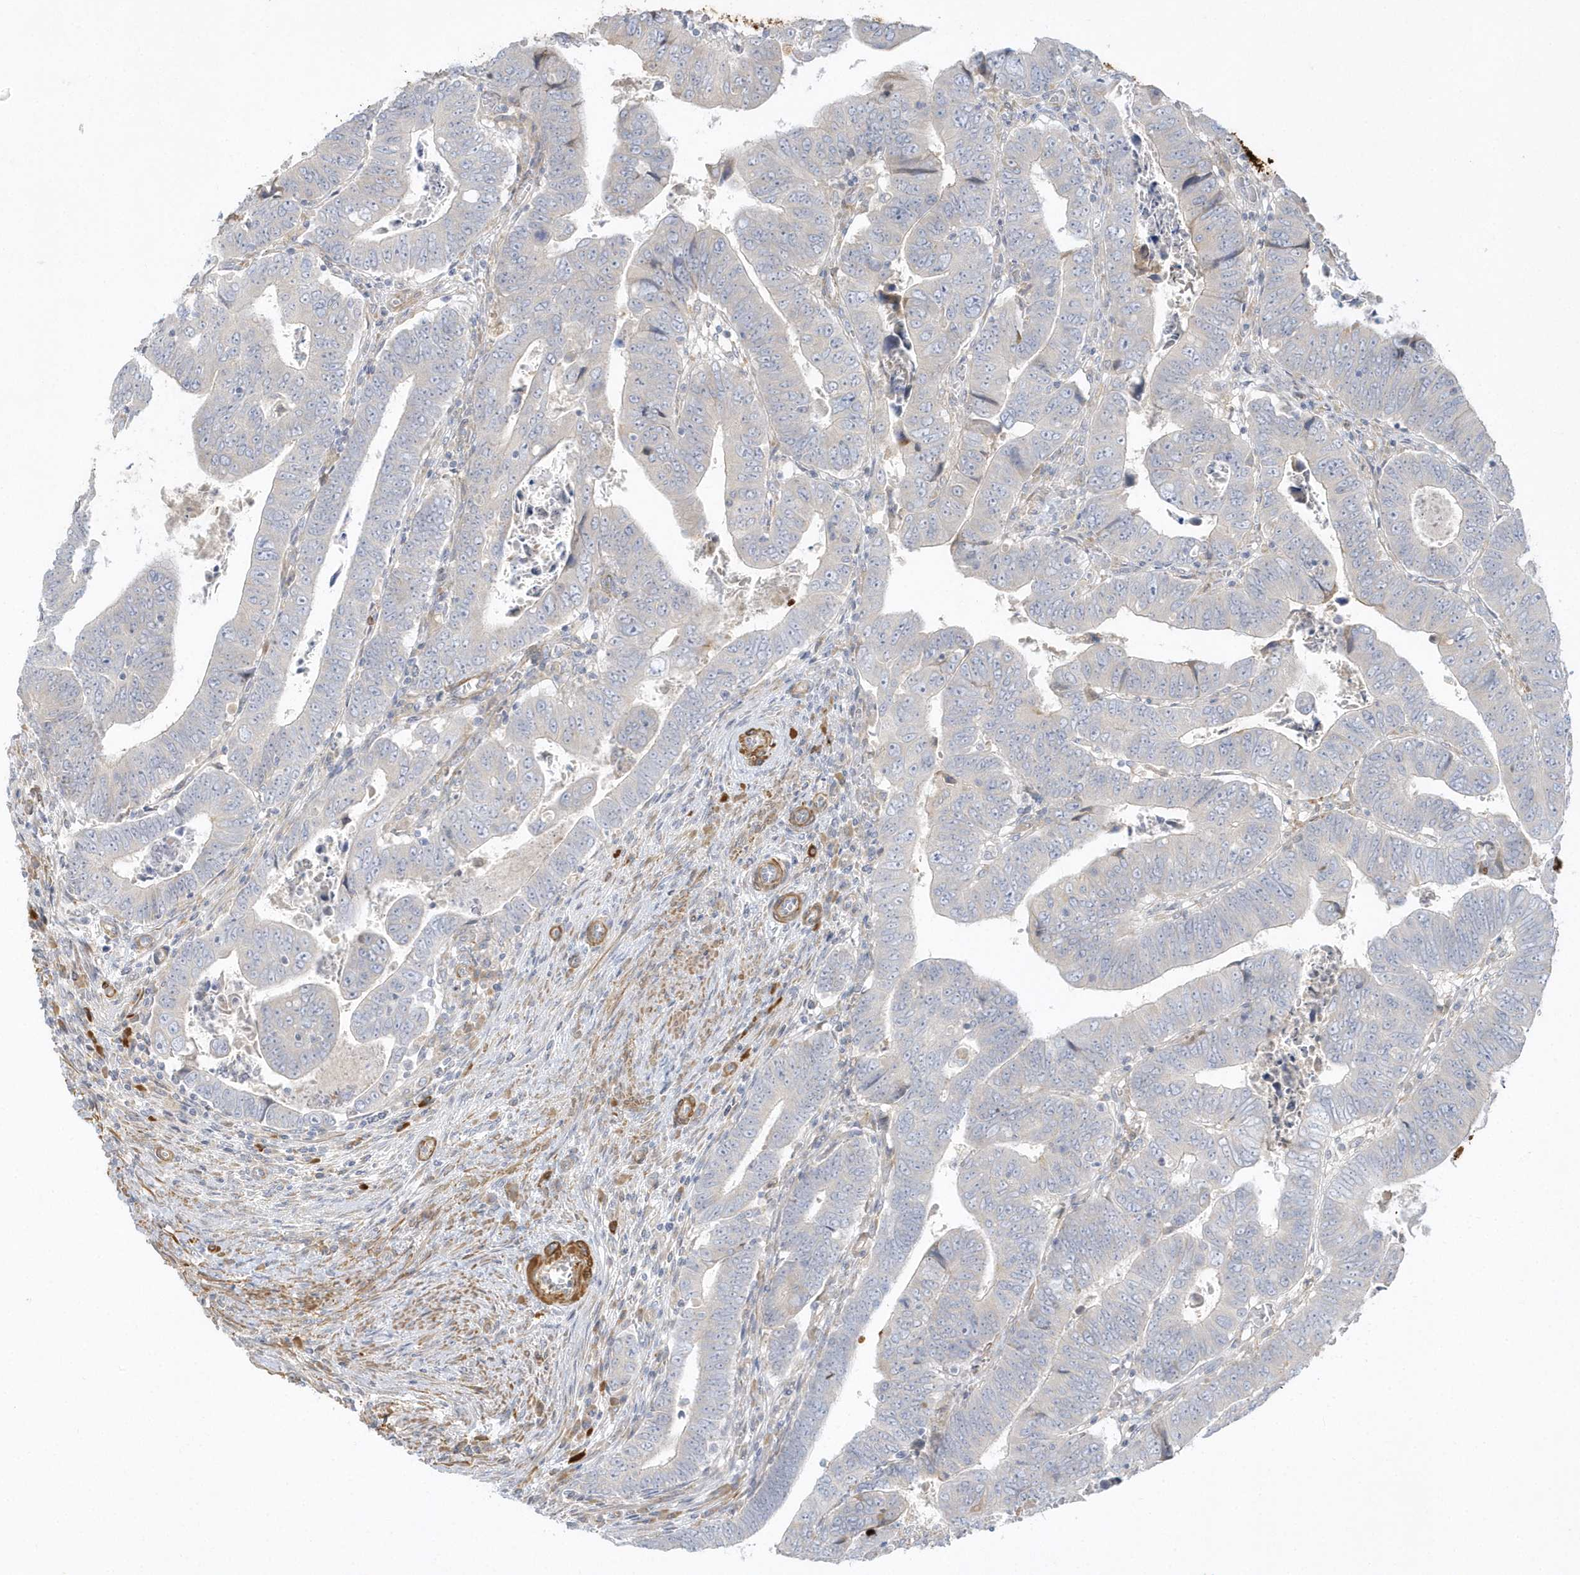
{"staining": {"intensity": "negative", "quantity": "none", "location": "none"}, "tissue": "colorectal cancer", "cell_type": "Tumor cells", "image_type": "cancer", "snomed": [{"axis": "morphology", "description": "Normal tissue, NOS"}, {"axis": "morphology", "description": "Adenocarcinoma, NOS"}, {"axis": "topography", "description": "Rectum"}], "caption": "IHC of human colorectal cancer displays no expression in tumor cells.", "gene": "THADA", "patient": {"sex": "female", "age": 65}}